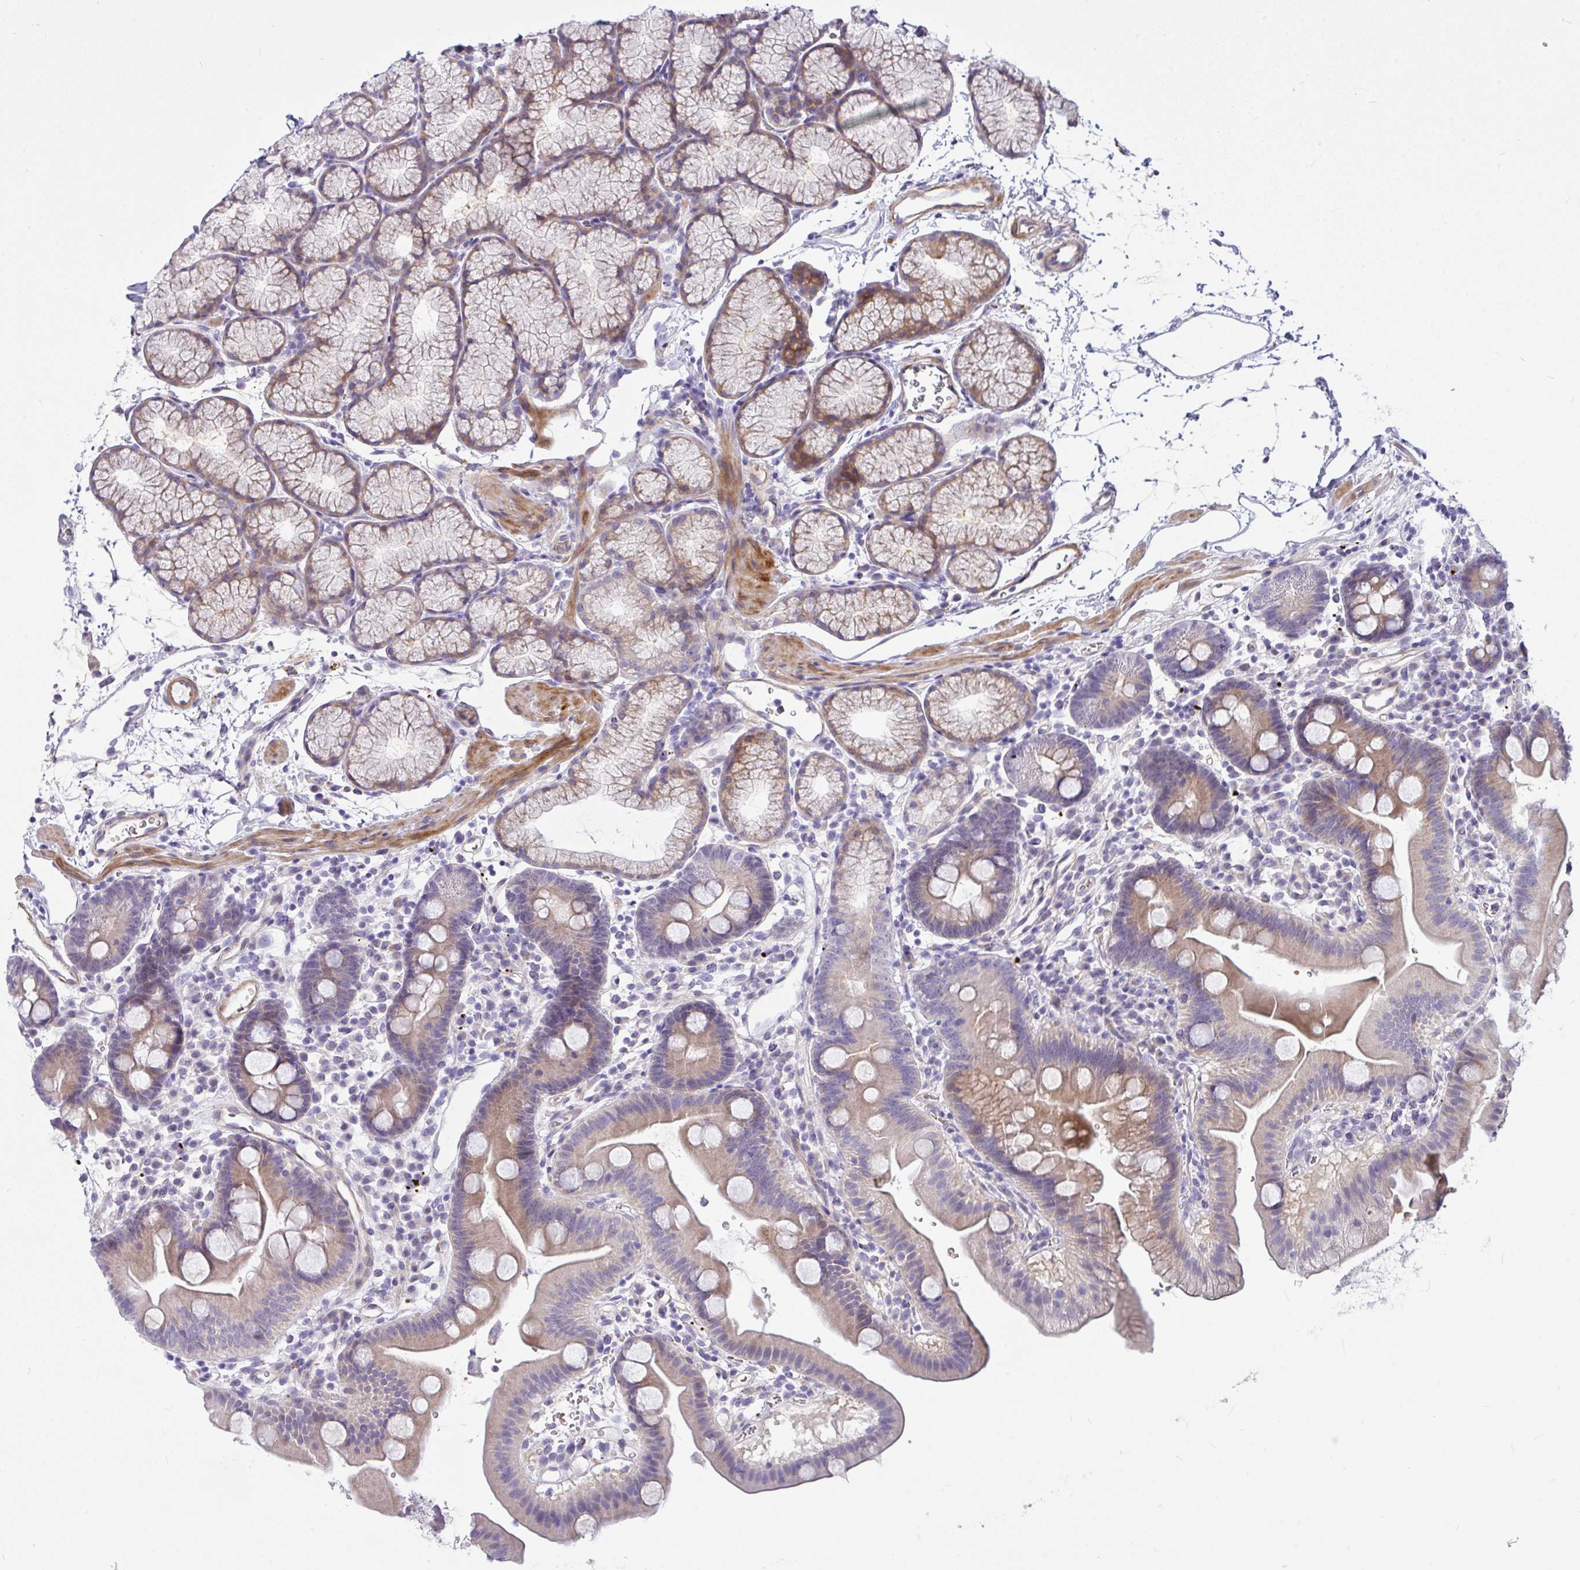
{"staining": {"intensity": "weak", "quantity": "25%-75%", "location": "cytoplasmic/membranous"}, "tissue": "duodenum", "cell_type": "Glandular cells", "image_type": "normal", "snomed": [{"axis": "morphology", "description": "Normal tissue, NOS"}, {"axis": "topography", "description": "Duodenum"}], "caption": "Immunohistochemistry (IHC) image of benign duodenum stained for a protein (brown), which reveals low levels of weak cytoplasmic/membranous expression in about 25%-75% of glandular cells.", "gene": "MOCS1", "patient": {"sex": "male", "age": 59}}